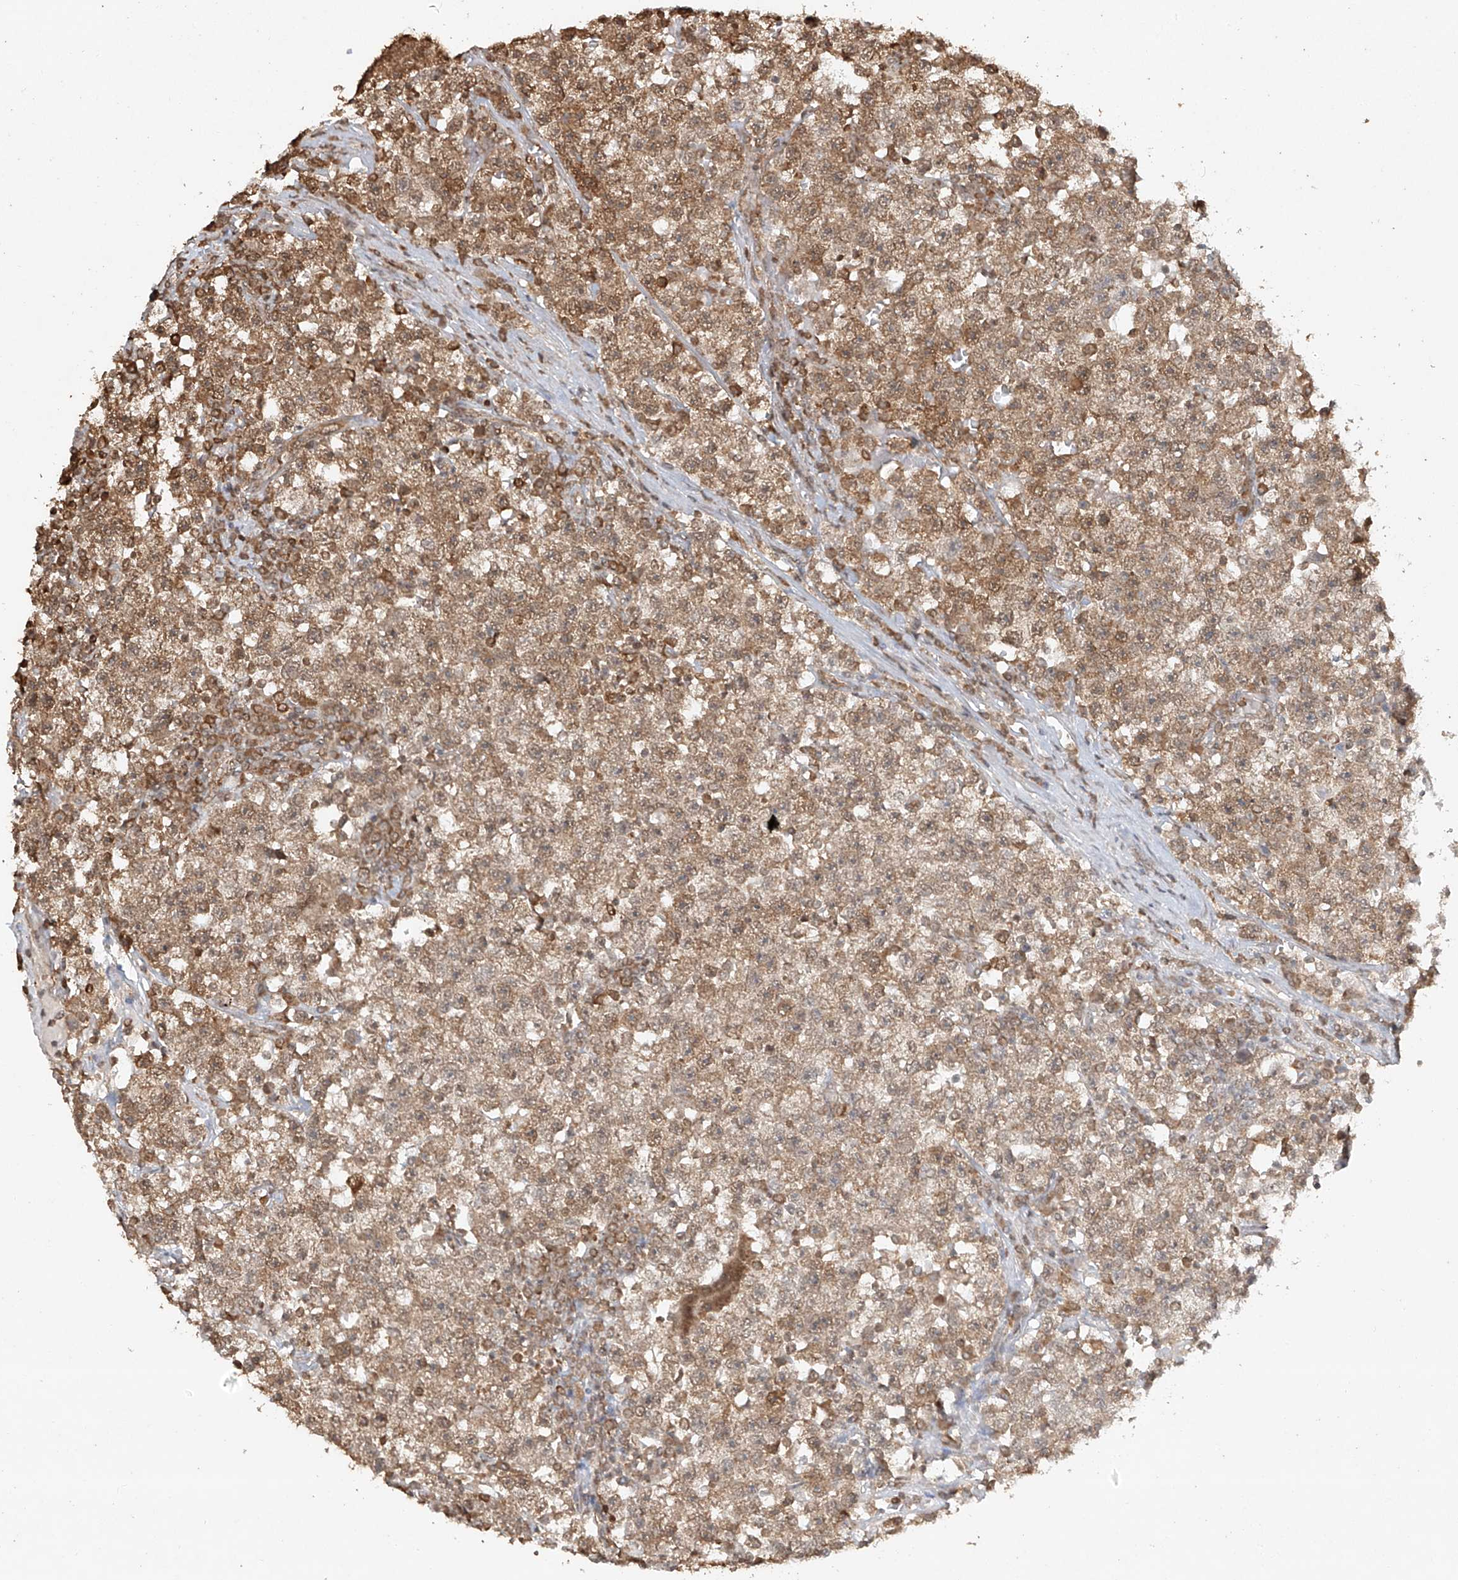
{"staining": {"intensity": "moderate", "quantity": ">75%", "location": "cytoplasmic/membranous"}, "tissue": "testis cancer", "cell_type": "Tumor cells", "image_type": "cancer", "snomed": [{"axis": "morphology", "description": "Seminoma, NOS"}, {"axis": "topography", "description": "Testis"}], "caption": "Immunohistochemical staining of human testis cancer (seminoma) displays moderate cytoplasmic/membranous protein positivity in about >75% of tumor cells.", "gene": "TIGAR", "patient": {"sex": "male", "age": 22}}